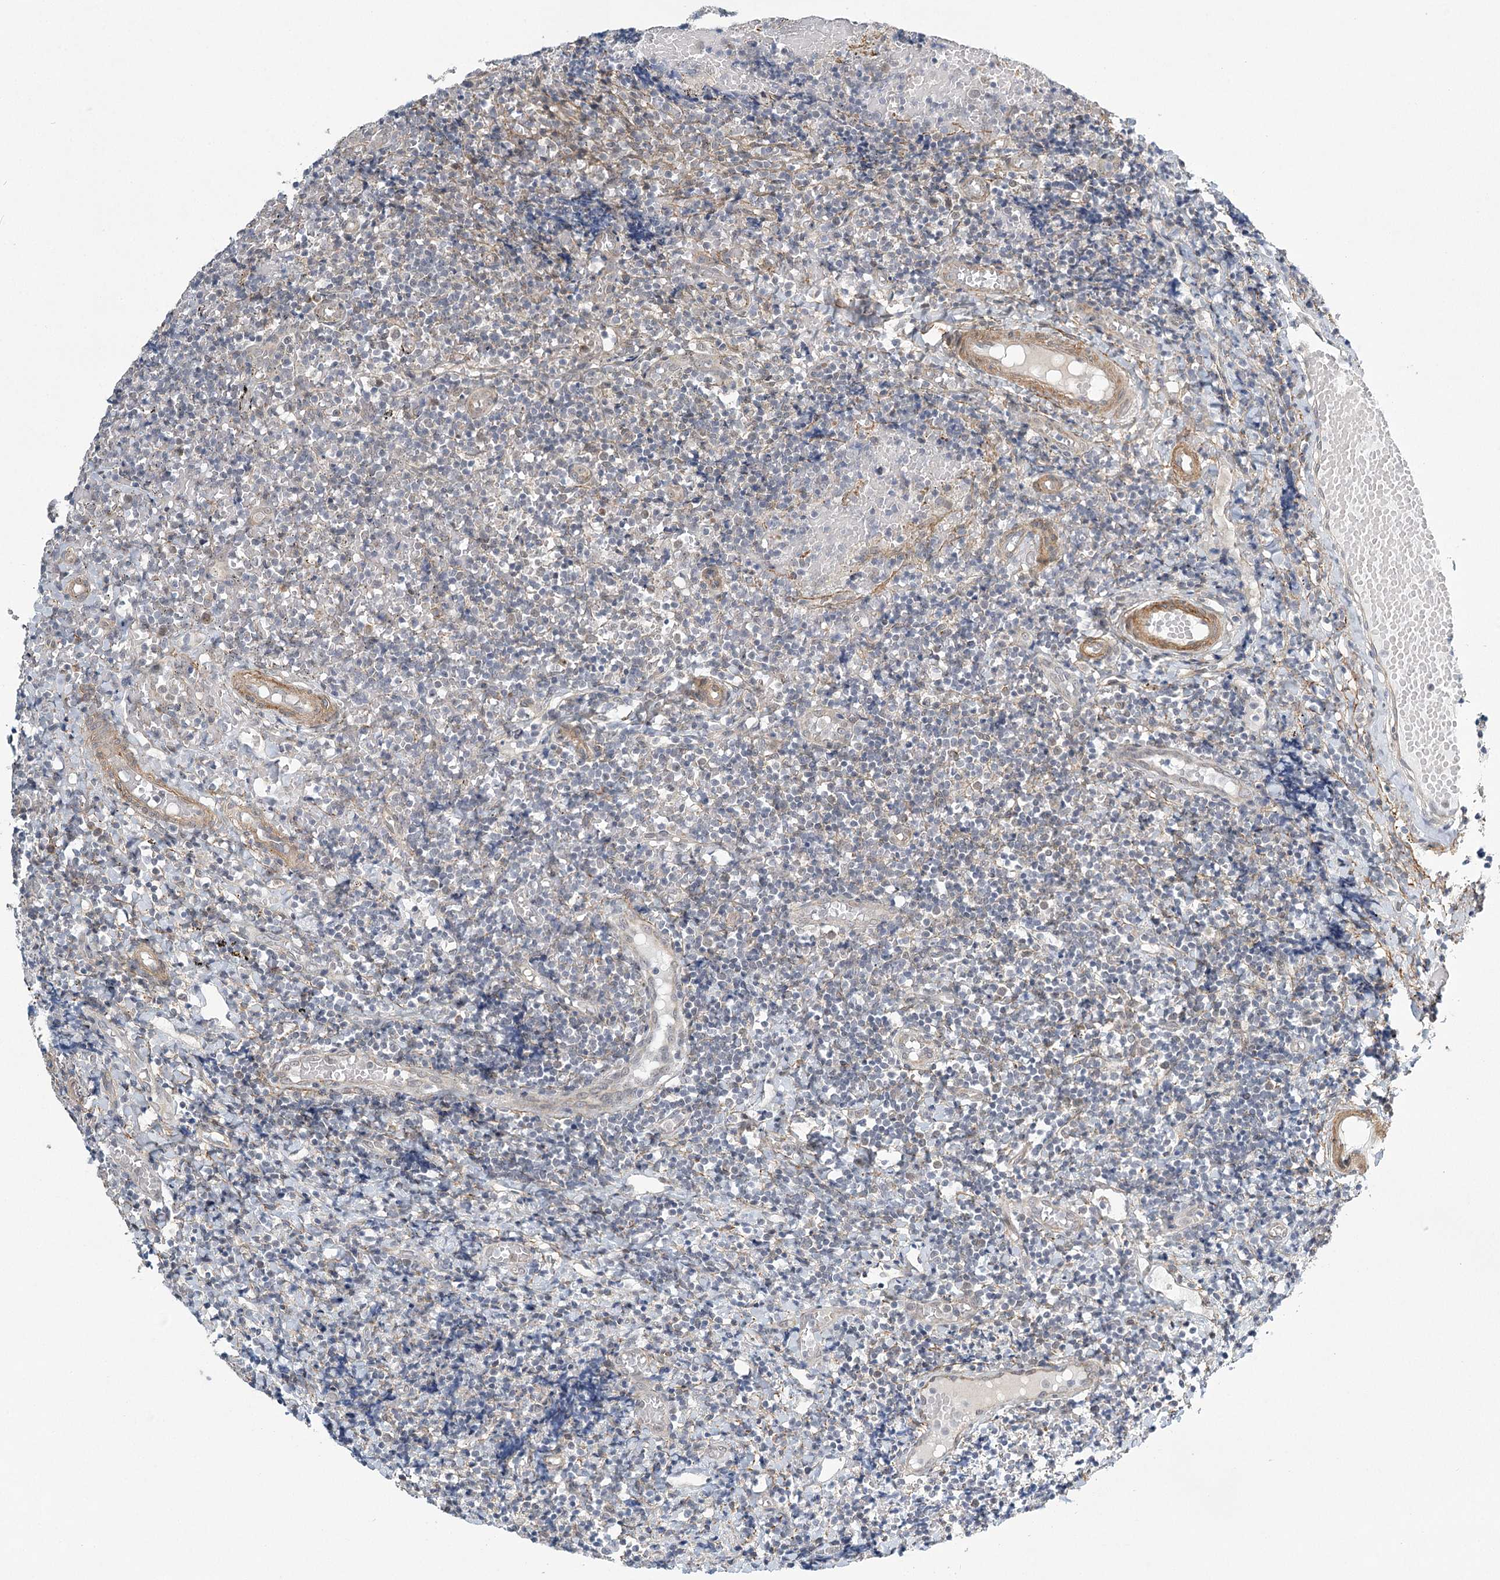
{"staining": {"intensity": "weak", "quantity": "<25%", "location": "nuclear"}, "tissue": "tonsil", "cell_type": "Germinal center cells", "image_type": "normal", "snomed": [{"axis": "morphology", "description": "Normal tissue, NOS"}, {"axis": "topography", "description": "Tonsil"}], "caption": "Tonsil was stained to show a protein in brown. There is no significant expression in germinal center cells. (DAB immunohistochemistry with hematoxylin counter stain).", "gene": "MED28", "patient": {"sex": "female", "age": 19}}